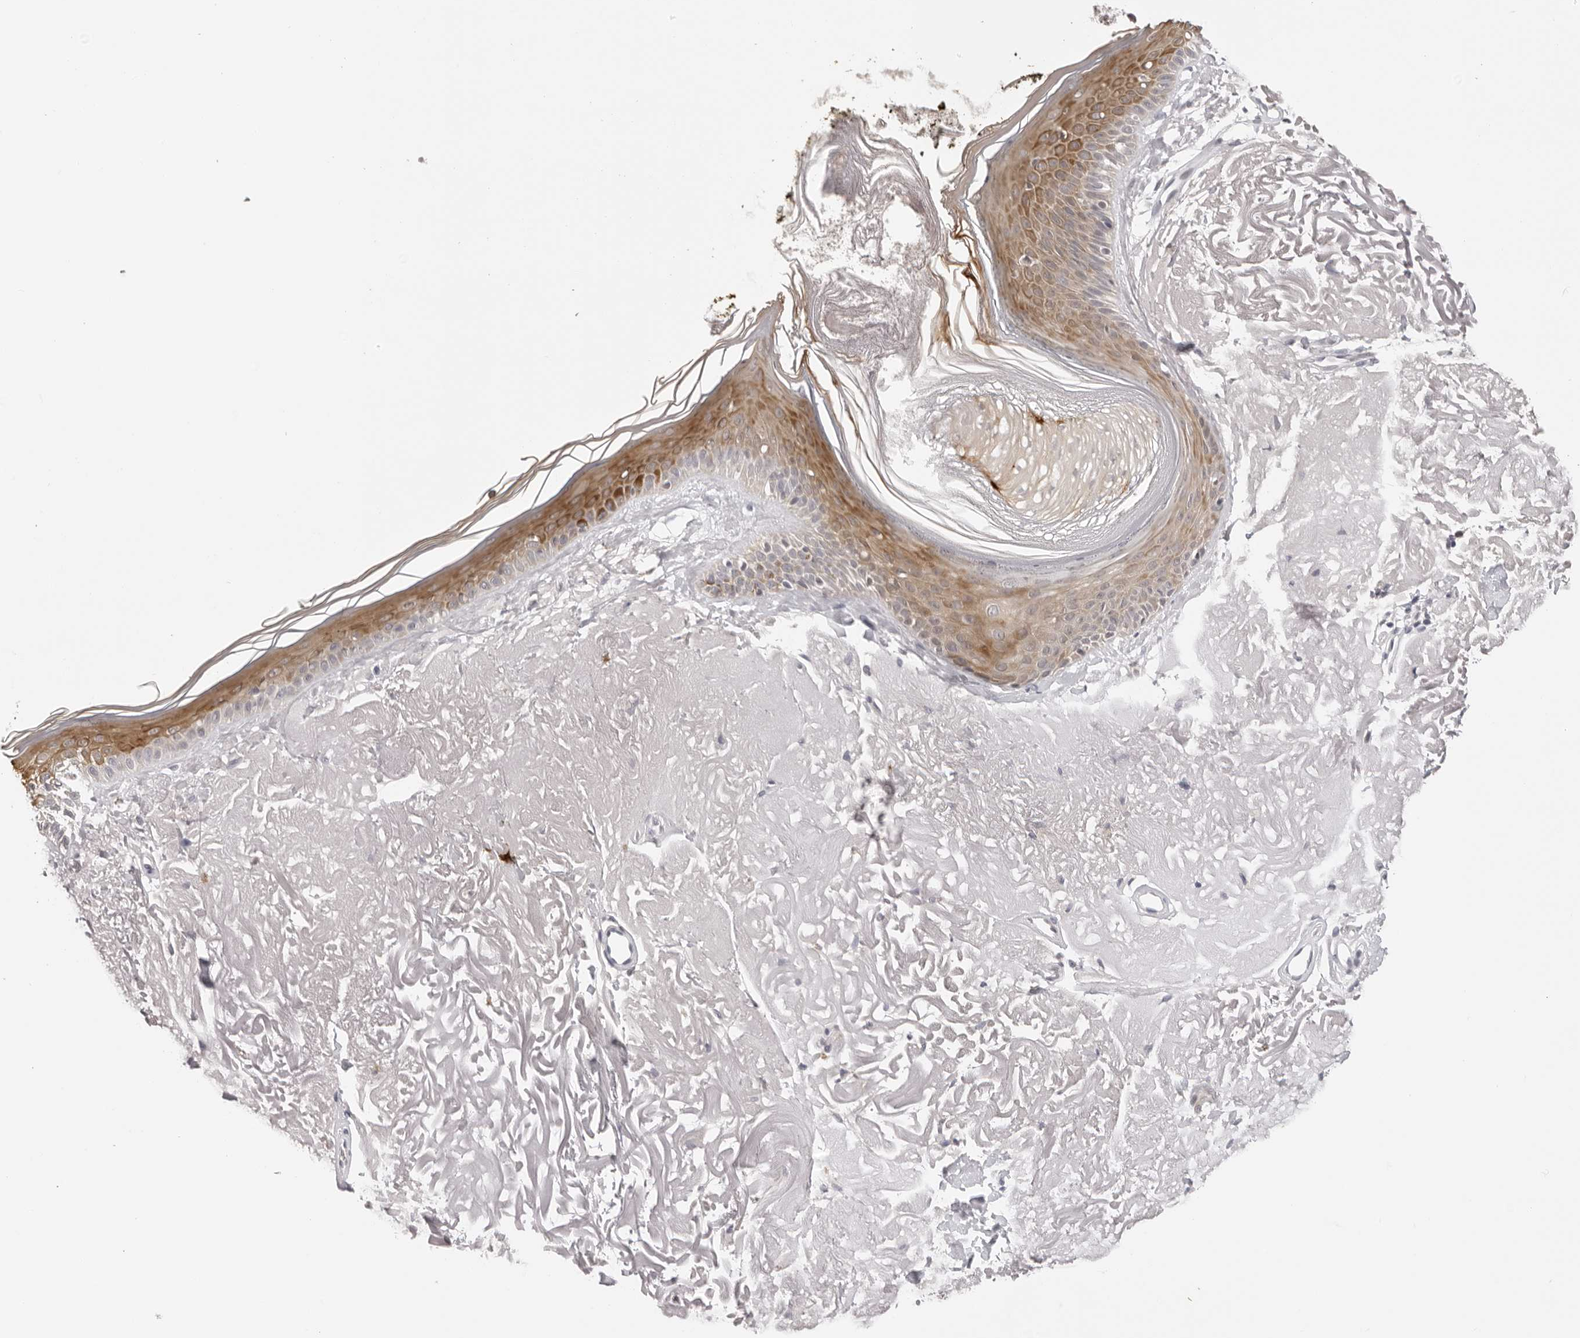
{"staining": {"intensity": "negative", "quantity": "none", "location": "none"}, "tissue": "skin", "cell_type": "Fibroblasts", "image_type": "normal", "snomed": [{"axis": "morphology", "description": "Normal tissue, NOS"}, {"axis": "topography", "description": "Skin"}, {"axis": "topography", "description": "Skeletal muscle"}], "caption": "Protein analysis of normal skin displays no significant staining in fibroblasts.", "gene": "PRUNE1", "patient": {"sex": "male", "age": 83}}